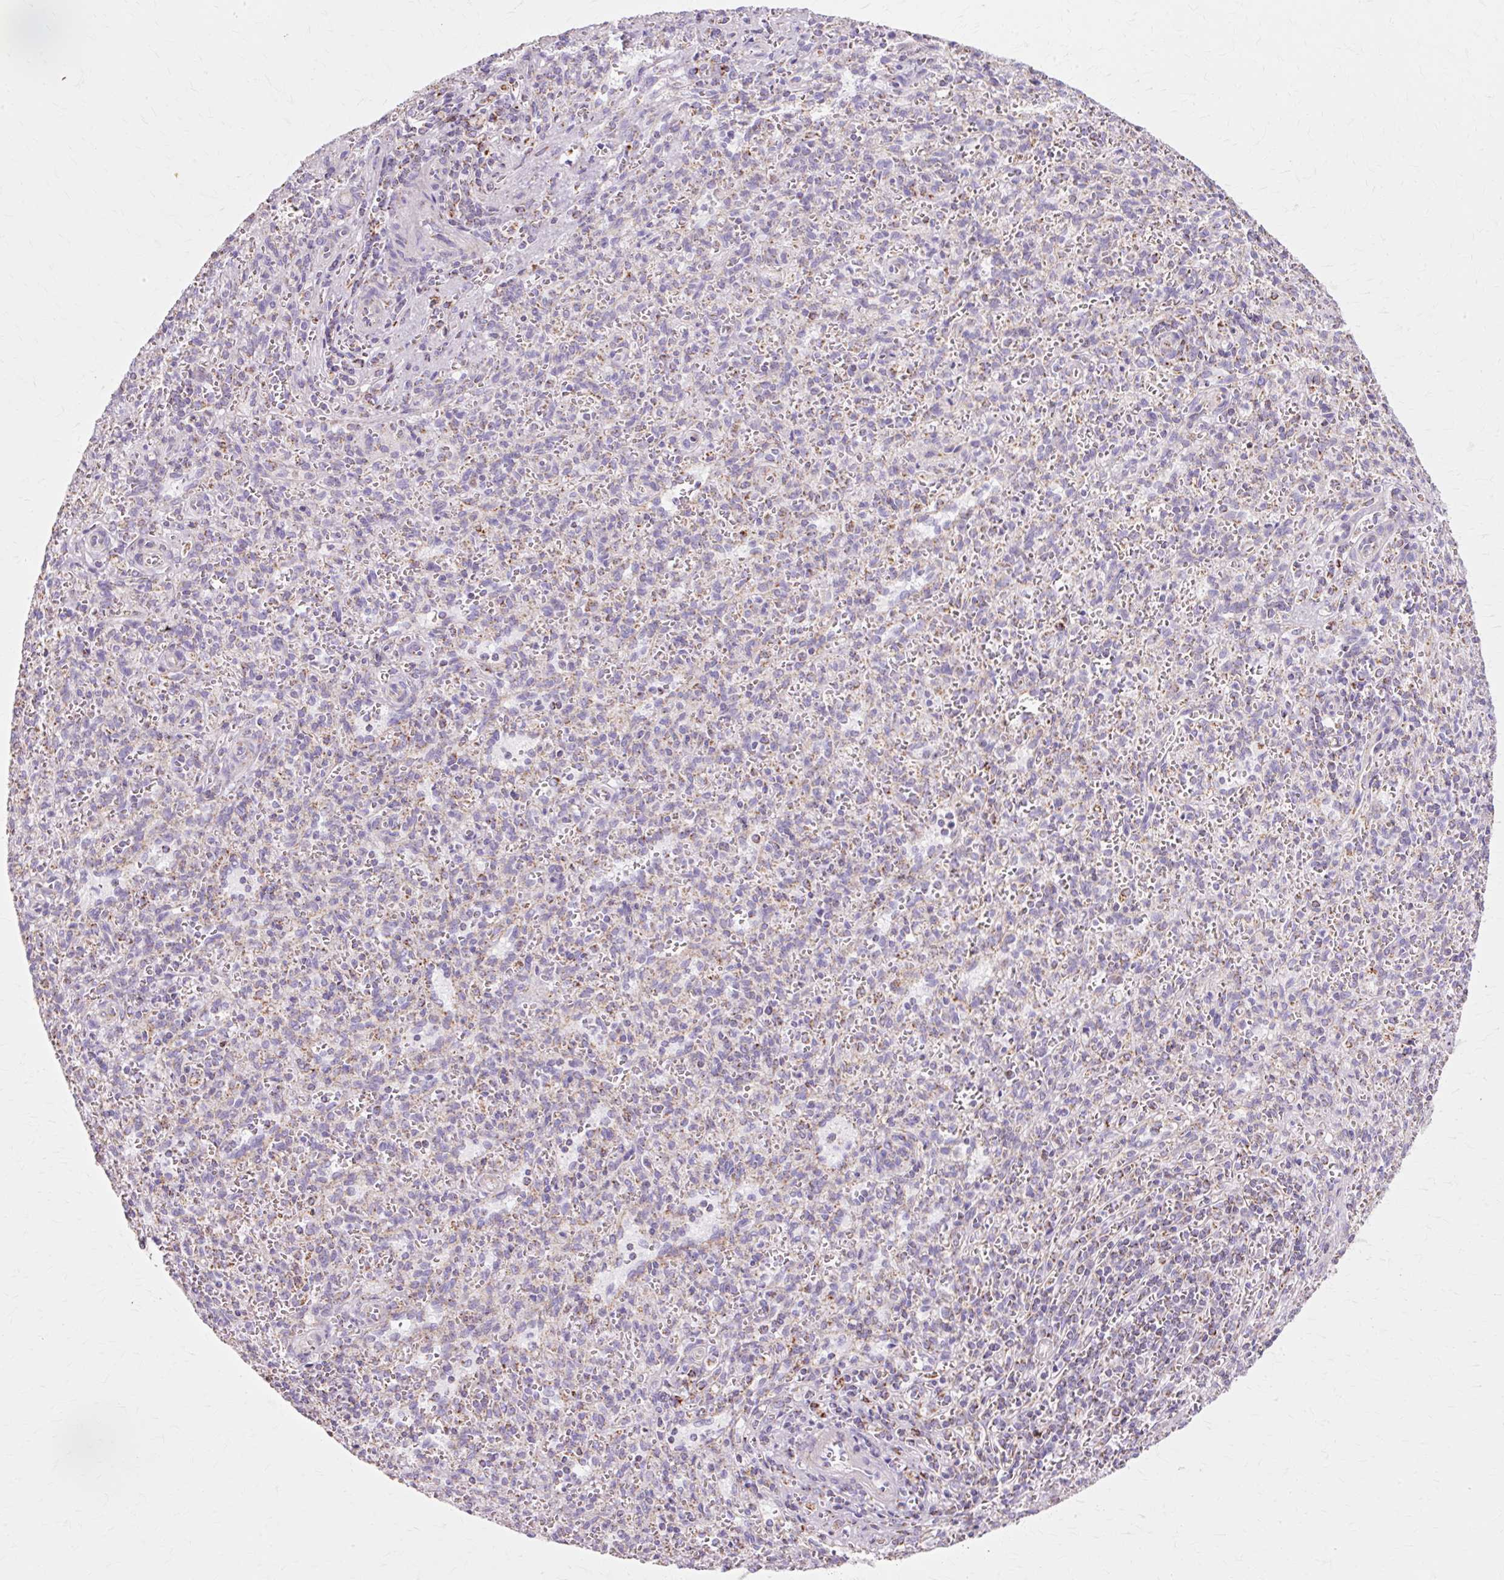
{"staining": {"intensity": "weak", "quantity": "<25%", "location": "cytoplasmic/membranous"}, "tissue": "spleen", "cell_type": "Cells in red pulp", "image_type": "normal", "snomed": [{"axis": "morphology", "description": "Normal tissue, NOS"}, {"axis": "topography", "description": "Spleen"}], "caption": "The IHC micrograph has no significant expression in cells in red pulp of spleen. (DAB (3,3'-diaminobenzidine) immunohistochemistry, high magnification).", "gene": "ATP5PO", "patient": {"sex": "female", "age": 26}}